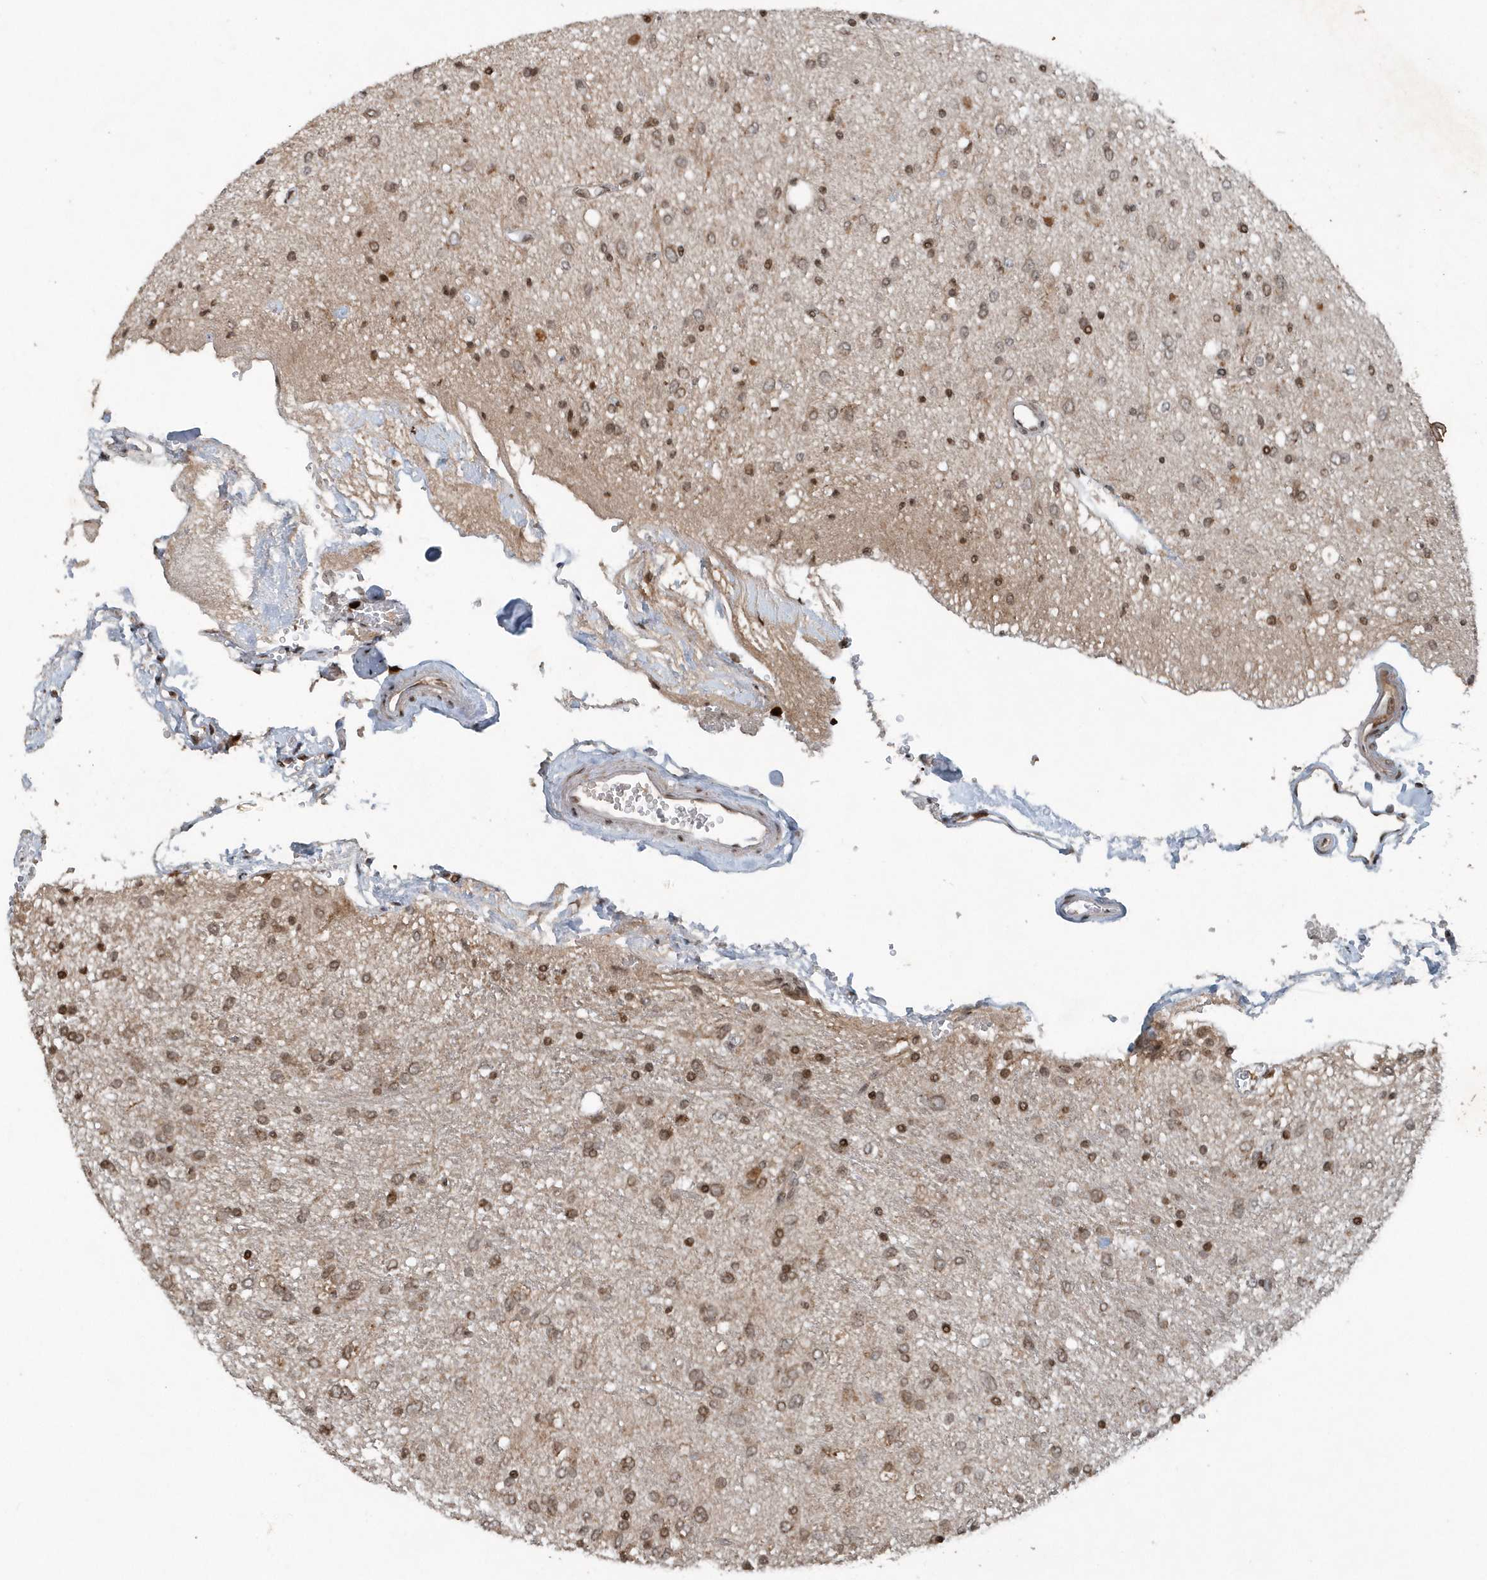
{"staining": {"intensity": "weak", "quantity": "25%-75%", "location": "nuclear"}, "tissue": "glioma", "cell_type": "Tumor cells", "image_type": "cancer", "snomed": [{"axis": "morphology", "description": "Glioma, malignant, Low grade"}, {"axis": "topography", "description": "Brain"}], "caption": "Malignant low-grade glioma stained with IHC displays weak nuclear staining in approximately 25%-75% of tumor cells. (Brightfield microscopy of DAB IHC at high magnification).", "gene": "EIF2B1", "patient": {"sex": "male", "age": 77}}